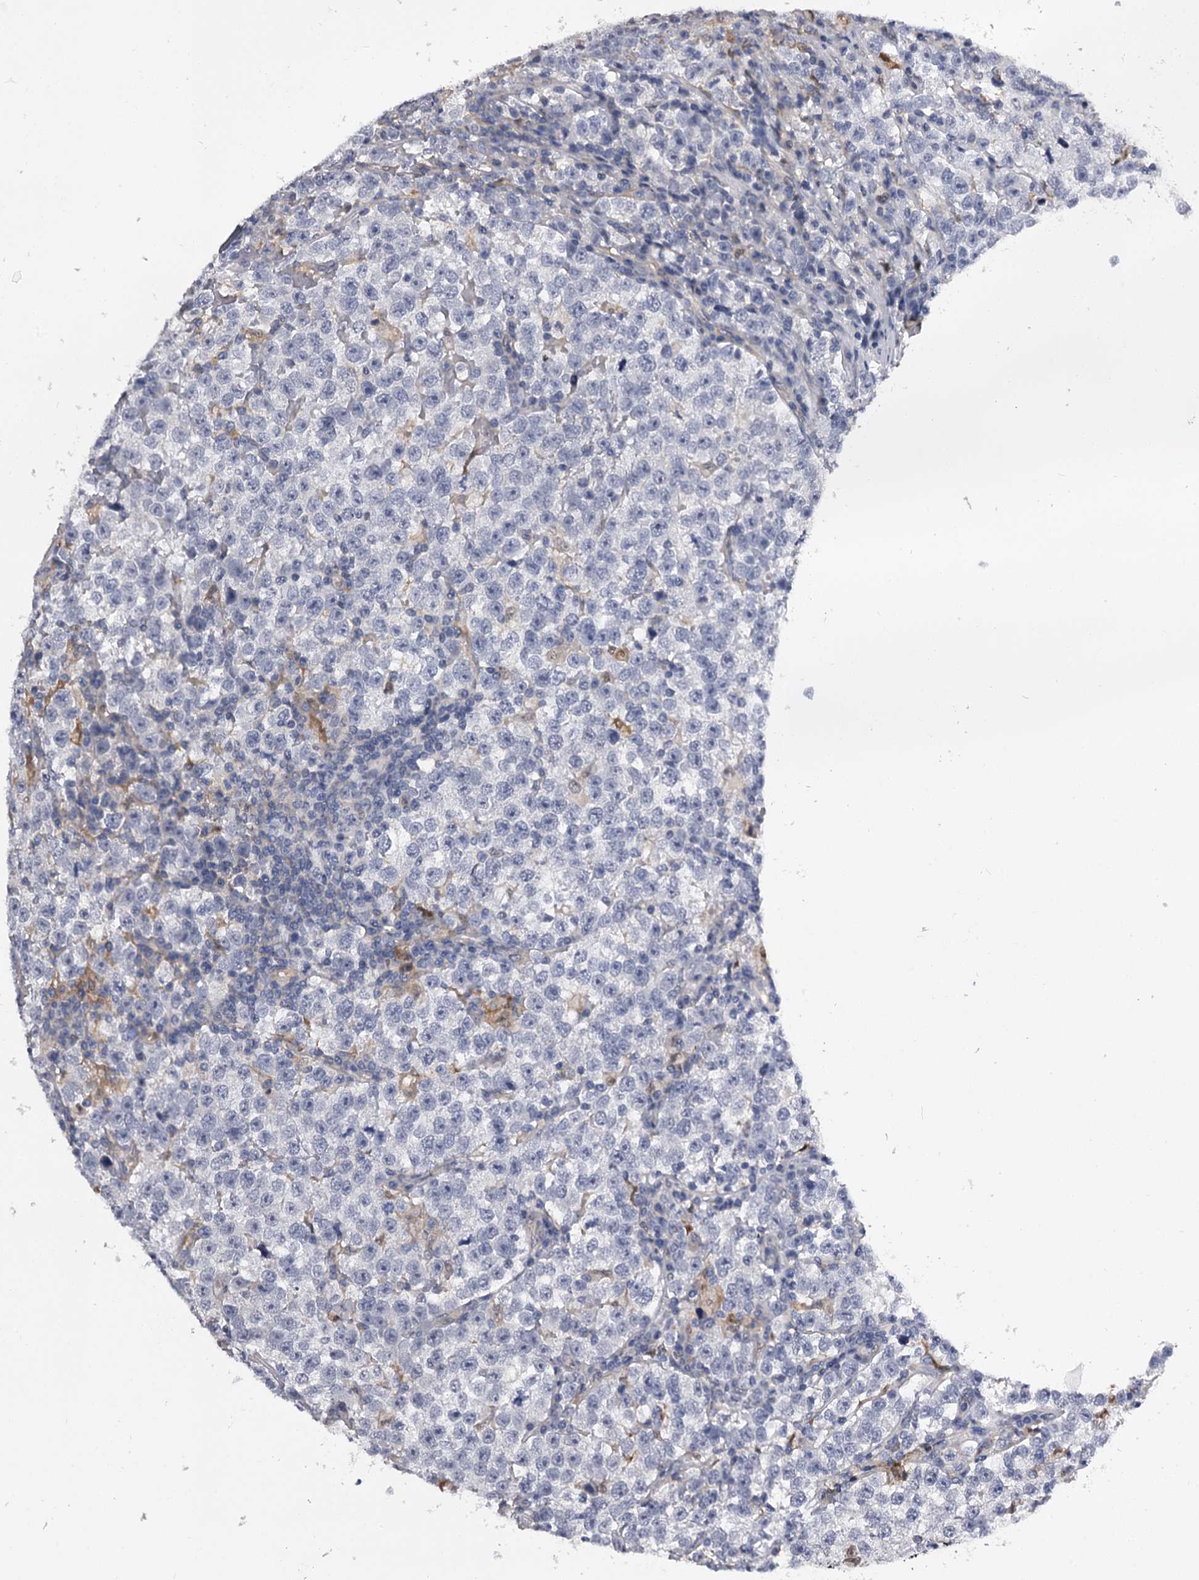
{"staining": {"intensity": "negative", "quantity": "none", "location": "none"}, "tissue": "testis cancer", "cell_type": "Tumor cells", "image_type": "cancer", "snomed": [{"axis": "morphology", "description": "Normal tissue, NOS"}, {"axis": "morphology", "description": "Seminoma, NOS"}, {"axis": "topography", "description": "Testis"}], "caption": "Tumor cells show no significant protein positivity in seminoma (testis).", "gene": "GSTO1", "patient": {"sex": "male", "age": 43}}